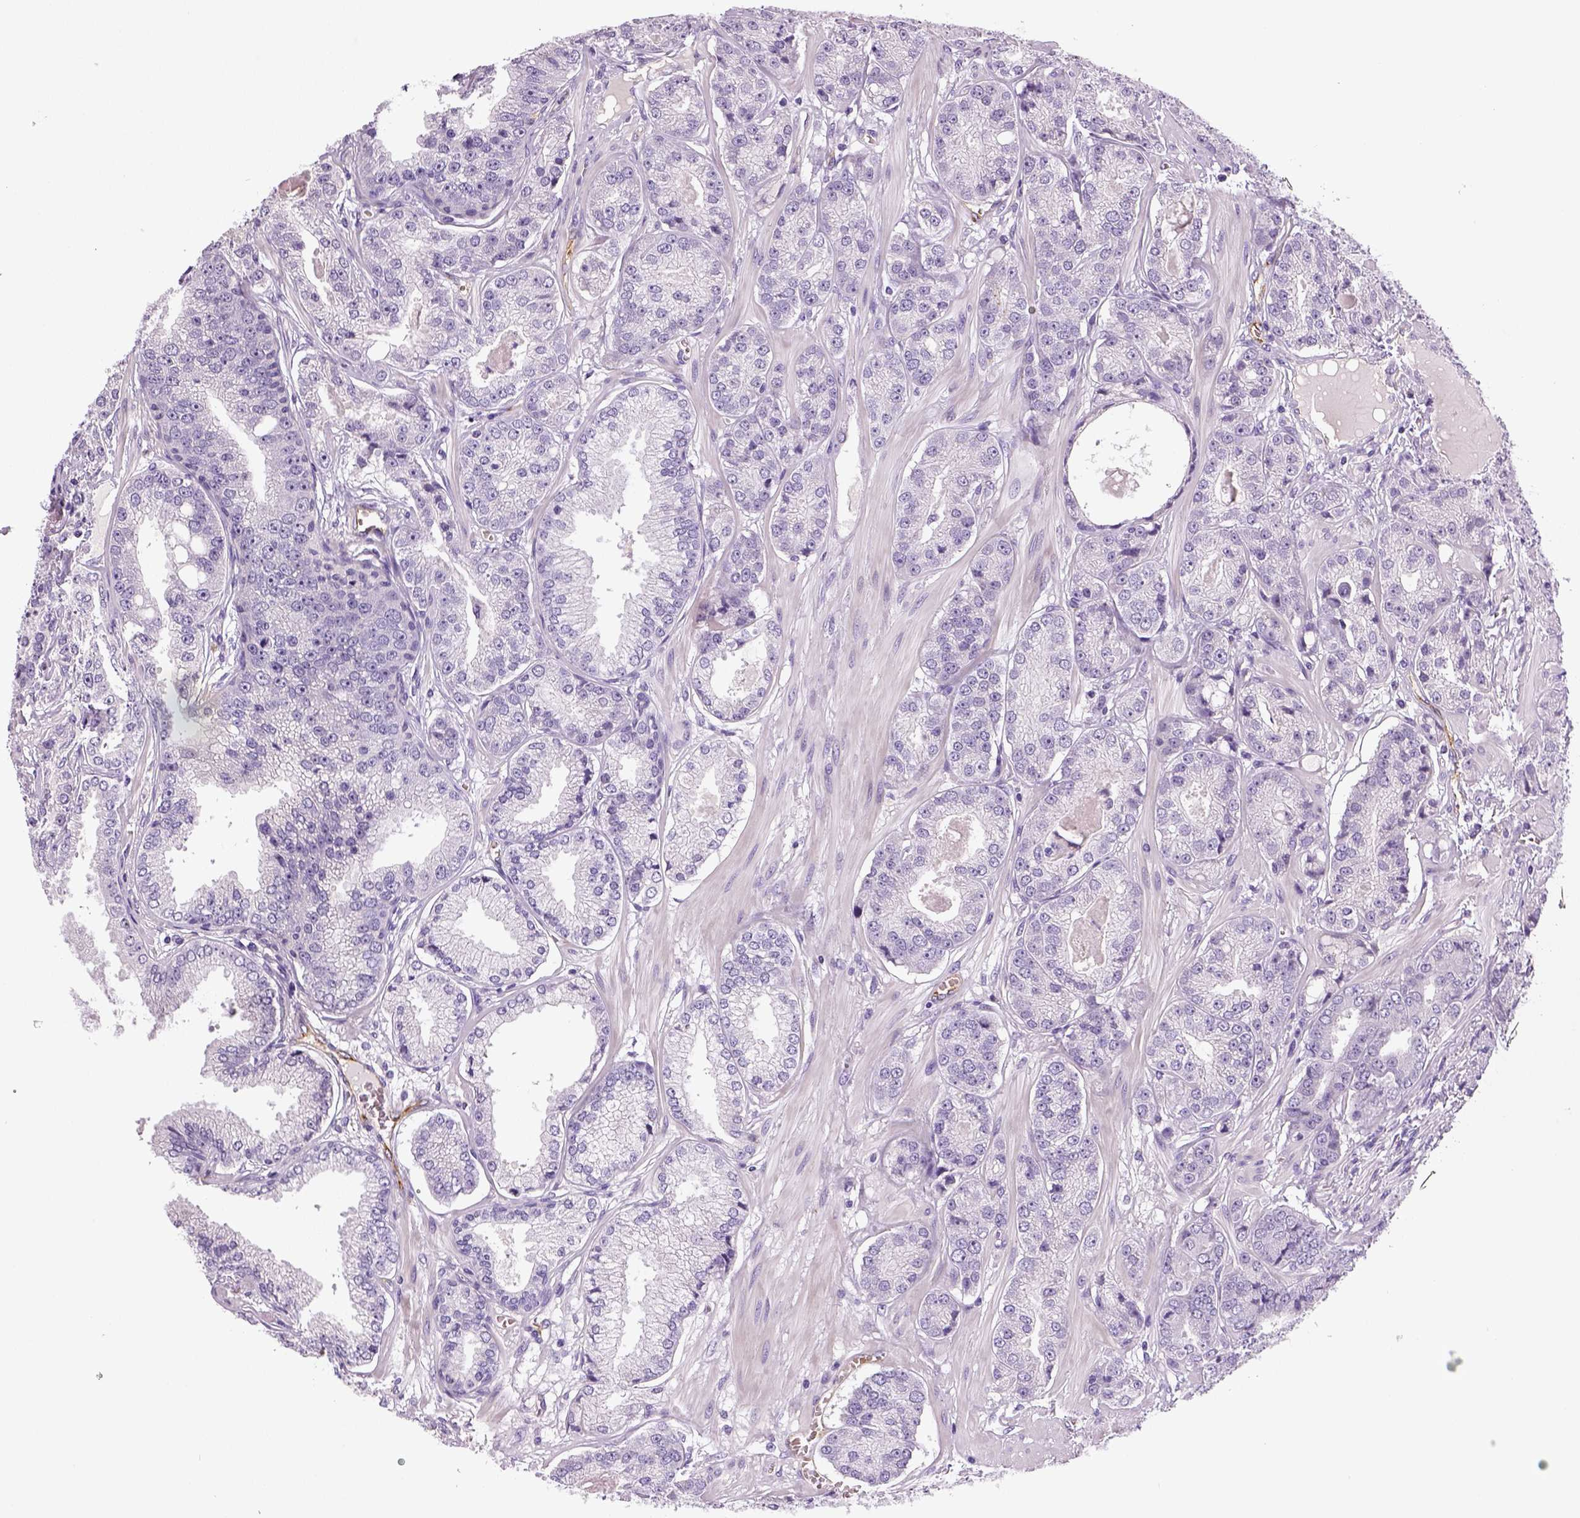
{"staining": {"intensity": "negative", "quantity": "none", "location": "none"}, "tissue": "prostate cancer", "cell_type": "Tumor cells", "image_type": "cancer", "snomed": [{"axis": "morphology", "description": "Adenocarcinoma, NOS"}, {"axis": "topography", "description": "Prostate"}], "caption": "Immunohistochemical staining of adenocarcinoma (prostate) shows no significant staining in tumor cells.", "gene": "TSPAN7", "patient": {"sex": "male", "age": 64}}